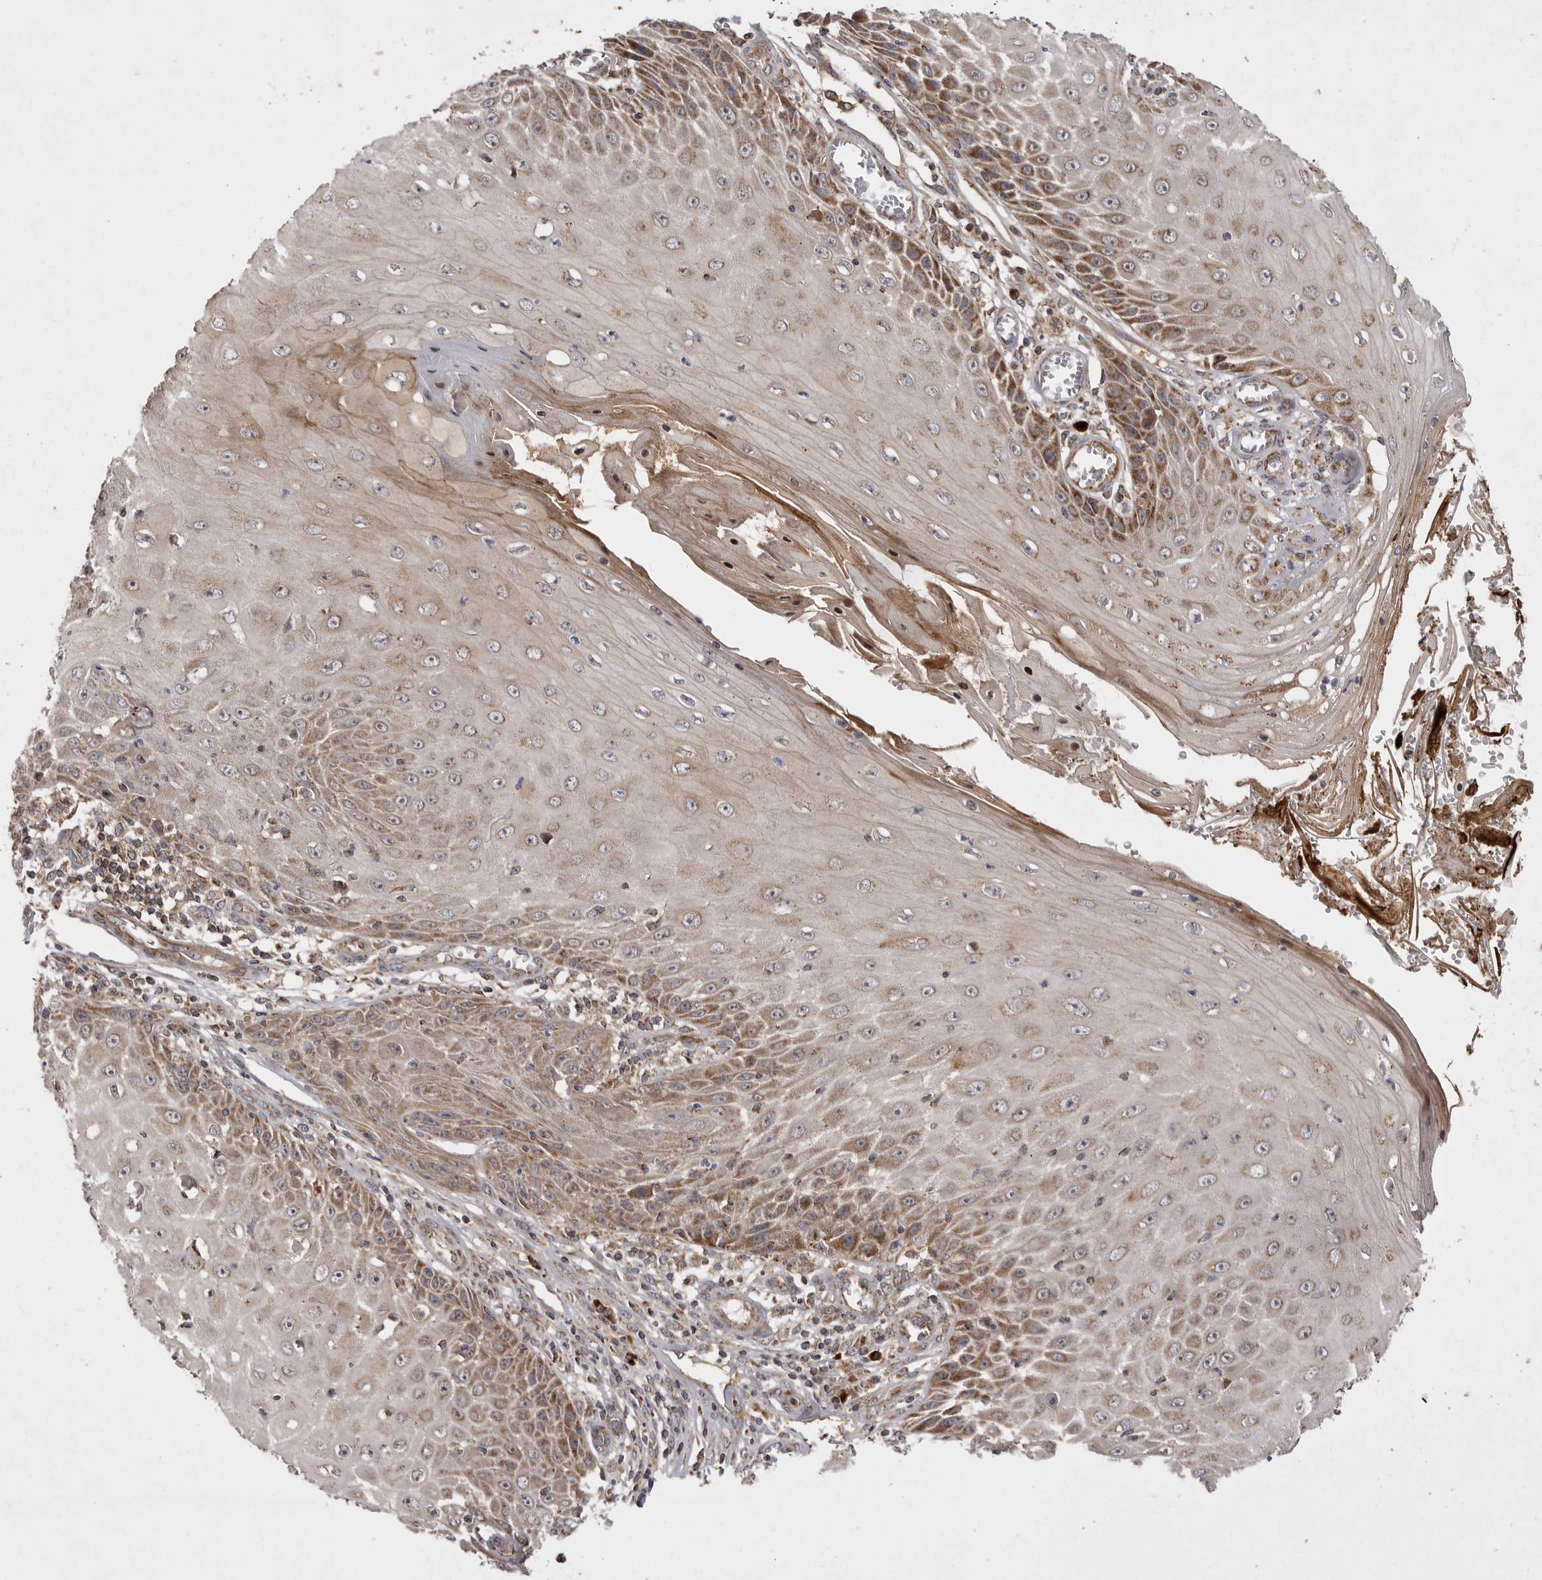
{"staining": {"intensity": "moderate", "quantity": ">75%", "location": "cytoplasmic/membranous"}, "tissue": "skin cancer", "cell_type": "Tumor cells", "image_type": "cancer", "snomed": [{"axis": "morphology", "description": "Squamous cell carcinoma, NOS"}, {"axis": "topography", "description": "Skin"}], "caption": "DAB immunohistochemical staining of human skin cancer displays moderate cytoplasmic/membranous protein expression in about >75% of tumor cells.", "gene": "KYAT3", "patient": {"sex": "female", "age": 73}}